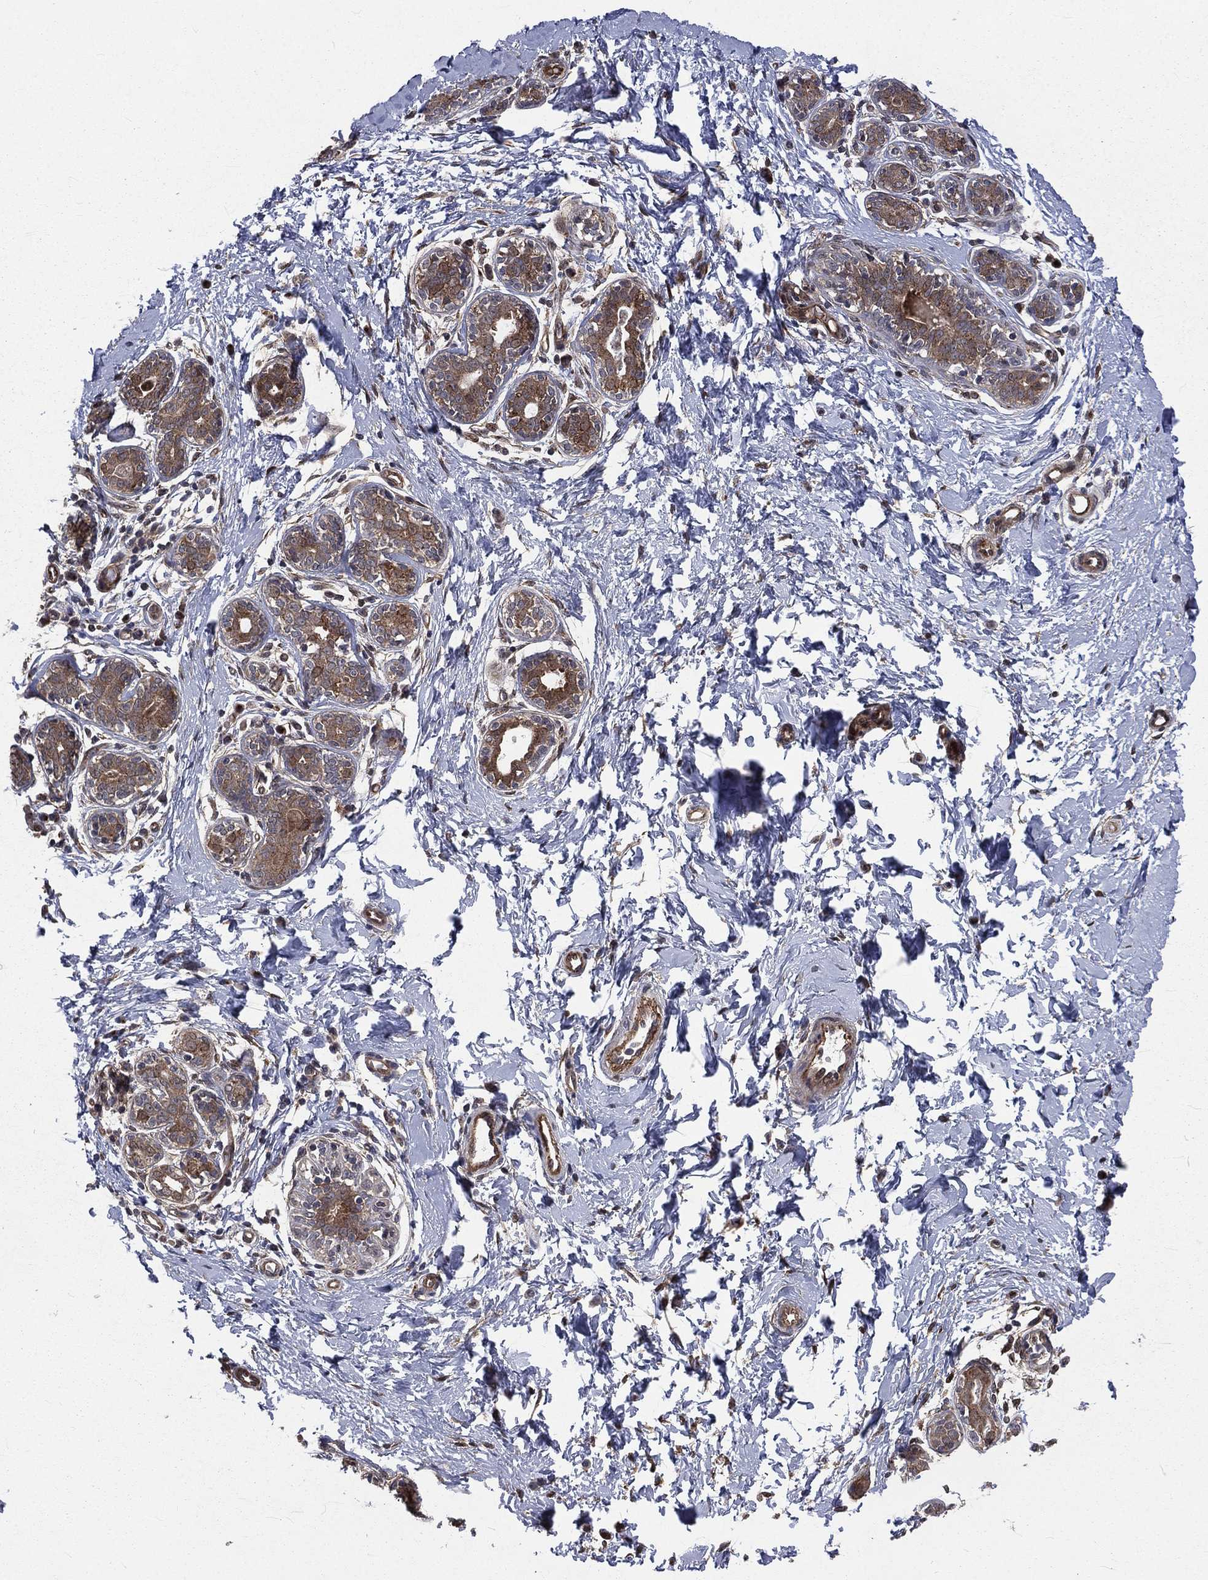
{"staining": {"intensity": "negative", "quantity": "none", "location": "none"}, "tissue": "breast", "cell_type": "Adipocytes", "image_type": "normal", "snomed": [{"axis": "morphology", "description": "Normal tissue, NOS"}, {"axis": "topography", "description": "Breast"}], "caption": "This is an immunohistochemistry micrograph of unremarkable breast. There is no positivity in adipocytes.", "gene": "ARL3", "patient": {"sex": "female", "age": 37}}